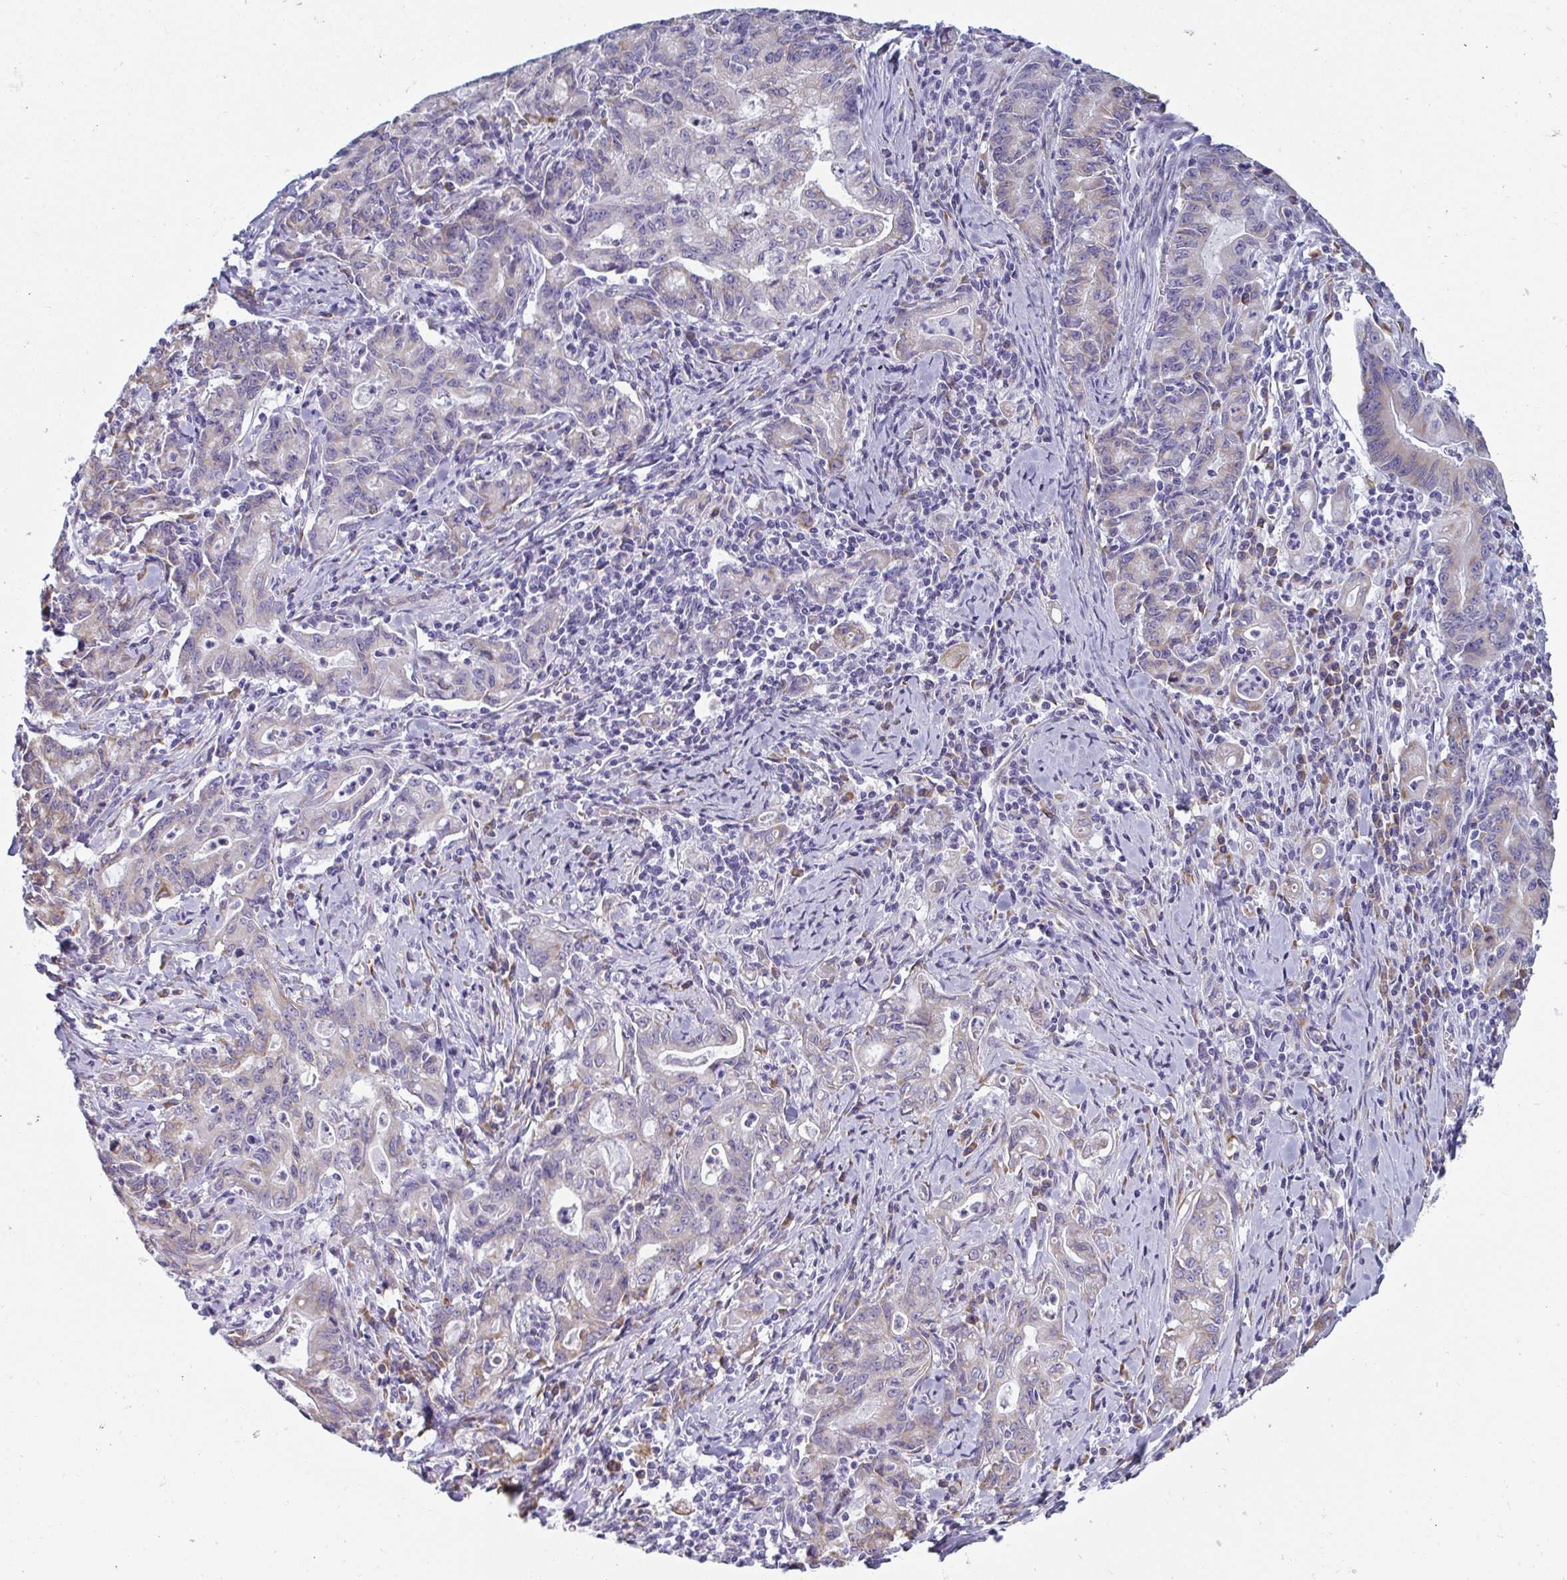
{"staining": {"intensity": "weak", "quantity": "25%-75%", "location": "cytoplasmic/membranous"}, "tissue": "stomach cancer", "cell_type": "Tumor cells", "image_type": "cancer", "snomed": [{"axis": "morphology", "description": "Adenocarcinoma, NOS"}, {"axis": "topography", "description": "Stomach, upper"}], "caption": "Protein analysis of stomach cancer (adenocarcinoma) tissue demonstrates weak cytoplasmic/membranous staining in about 25%-75% of tumor cells.", "gene": "SHROOM1", "patient": {"sex": "female", "age": 79}}